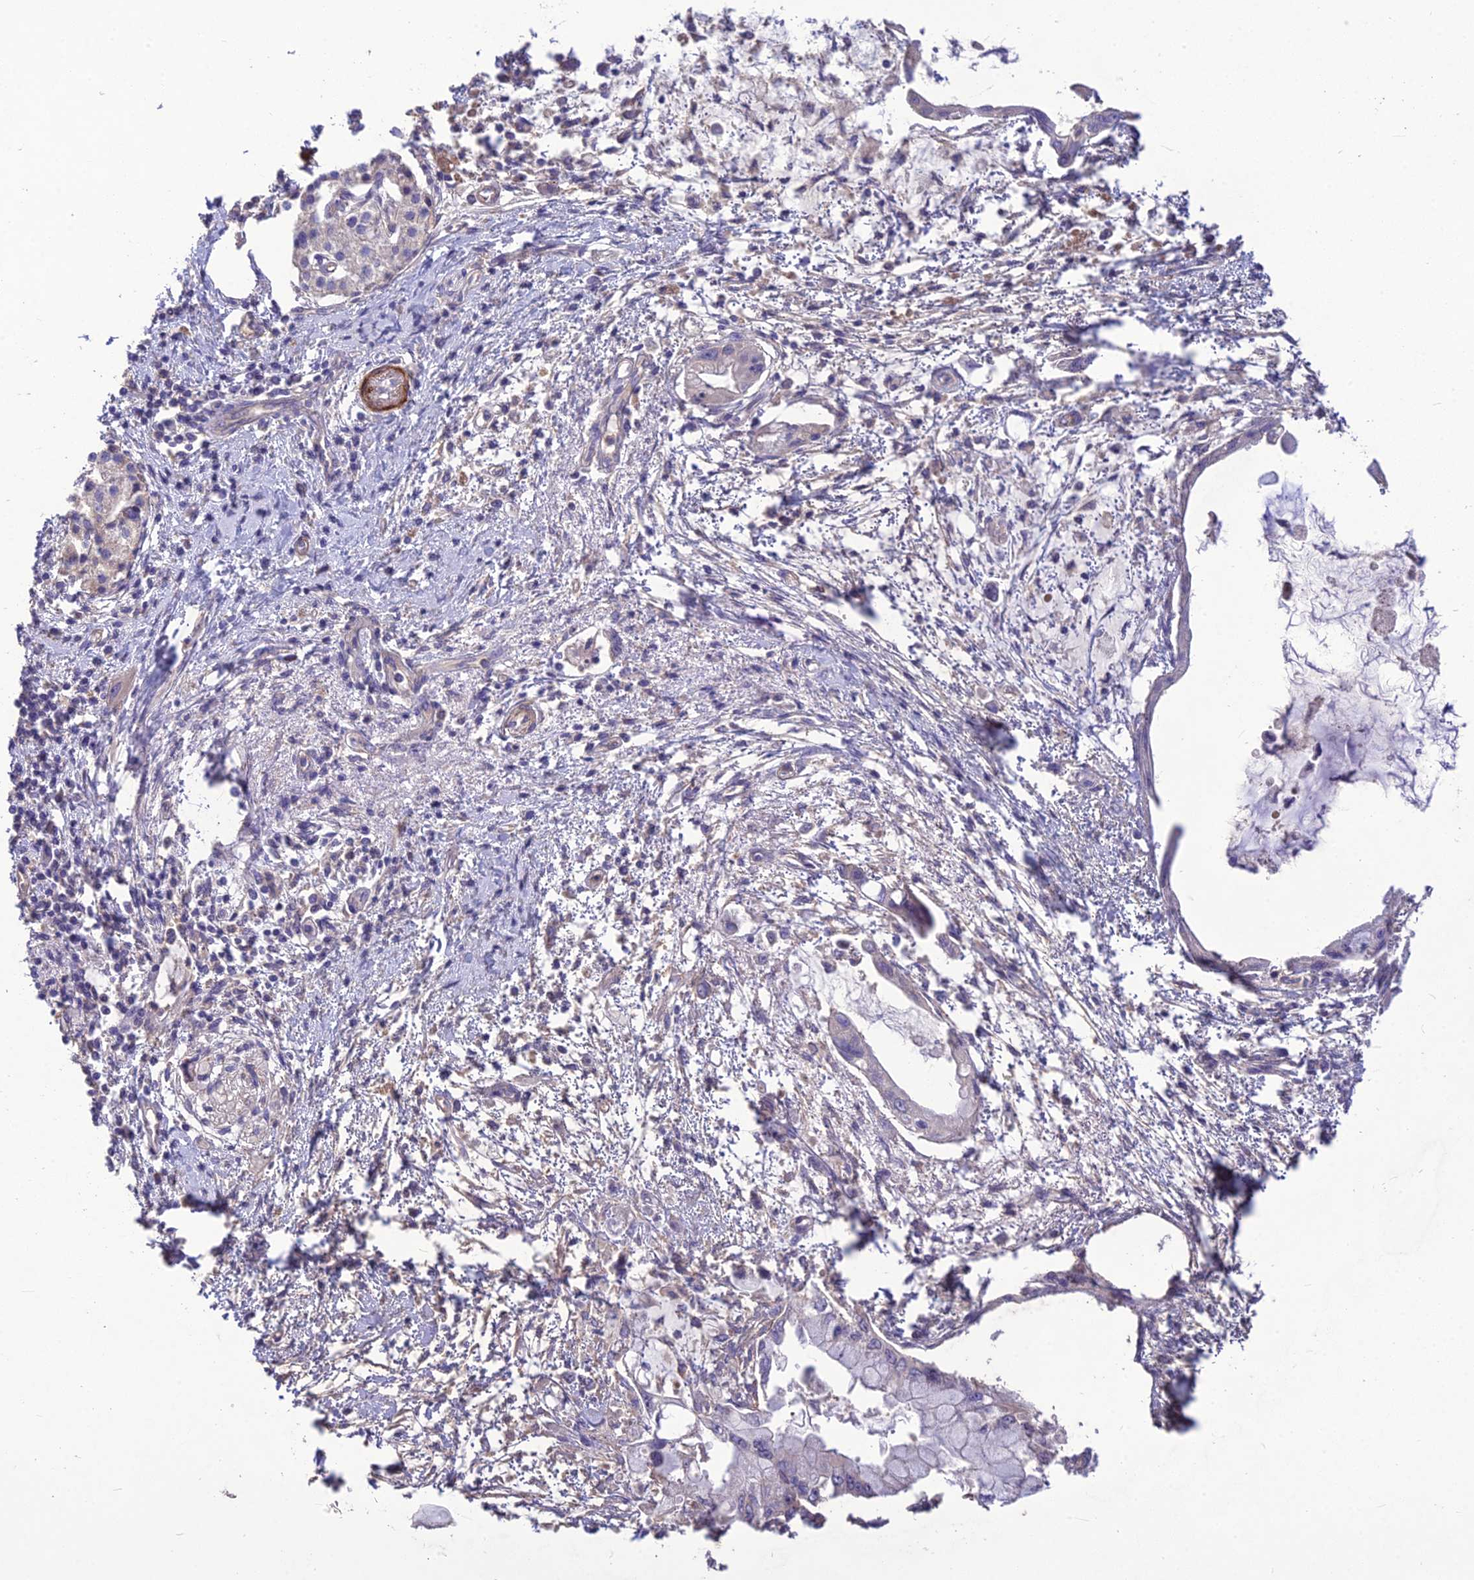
{"staining": {"intensity": "negative", "quantity": "none", "location": "none"}, "tissue": "pancreatic cancer", "cell_type": "Tumor cells", "image_type": "cancer", "snomed": [{"axis": "morphology", "description": "Adenocarcinoma, NOS"}, {"axis": "topography", "description": "Pancreas"}], "caption": "This is a histopathology image of IHC staining of pancreatic cancer, which shows no staining in tumor cells. (IHC, brightfield microscopy, high magnification).", "gene": "CLUH", "patient": {"sex": "male", "age": 48}}